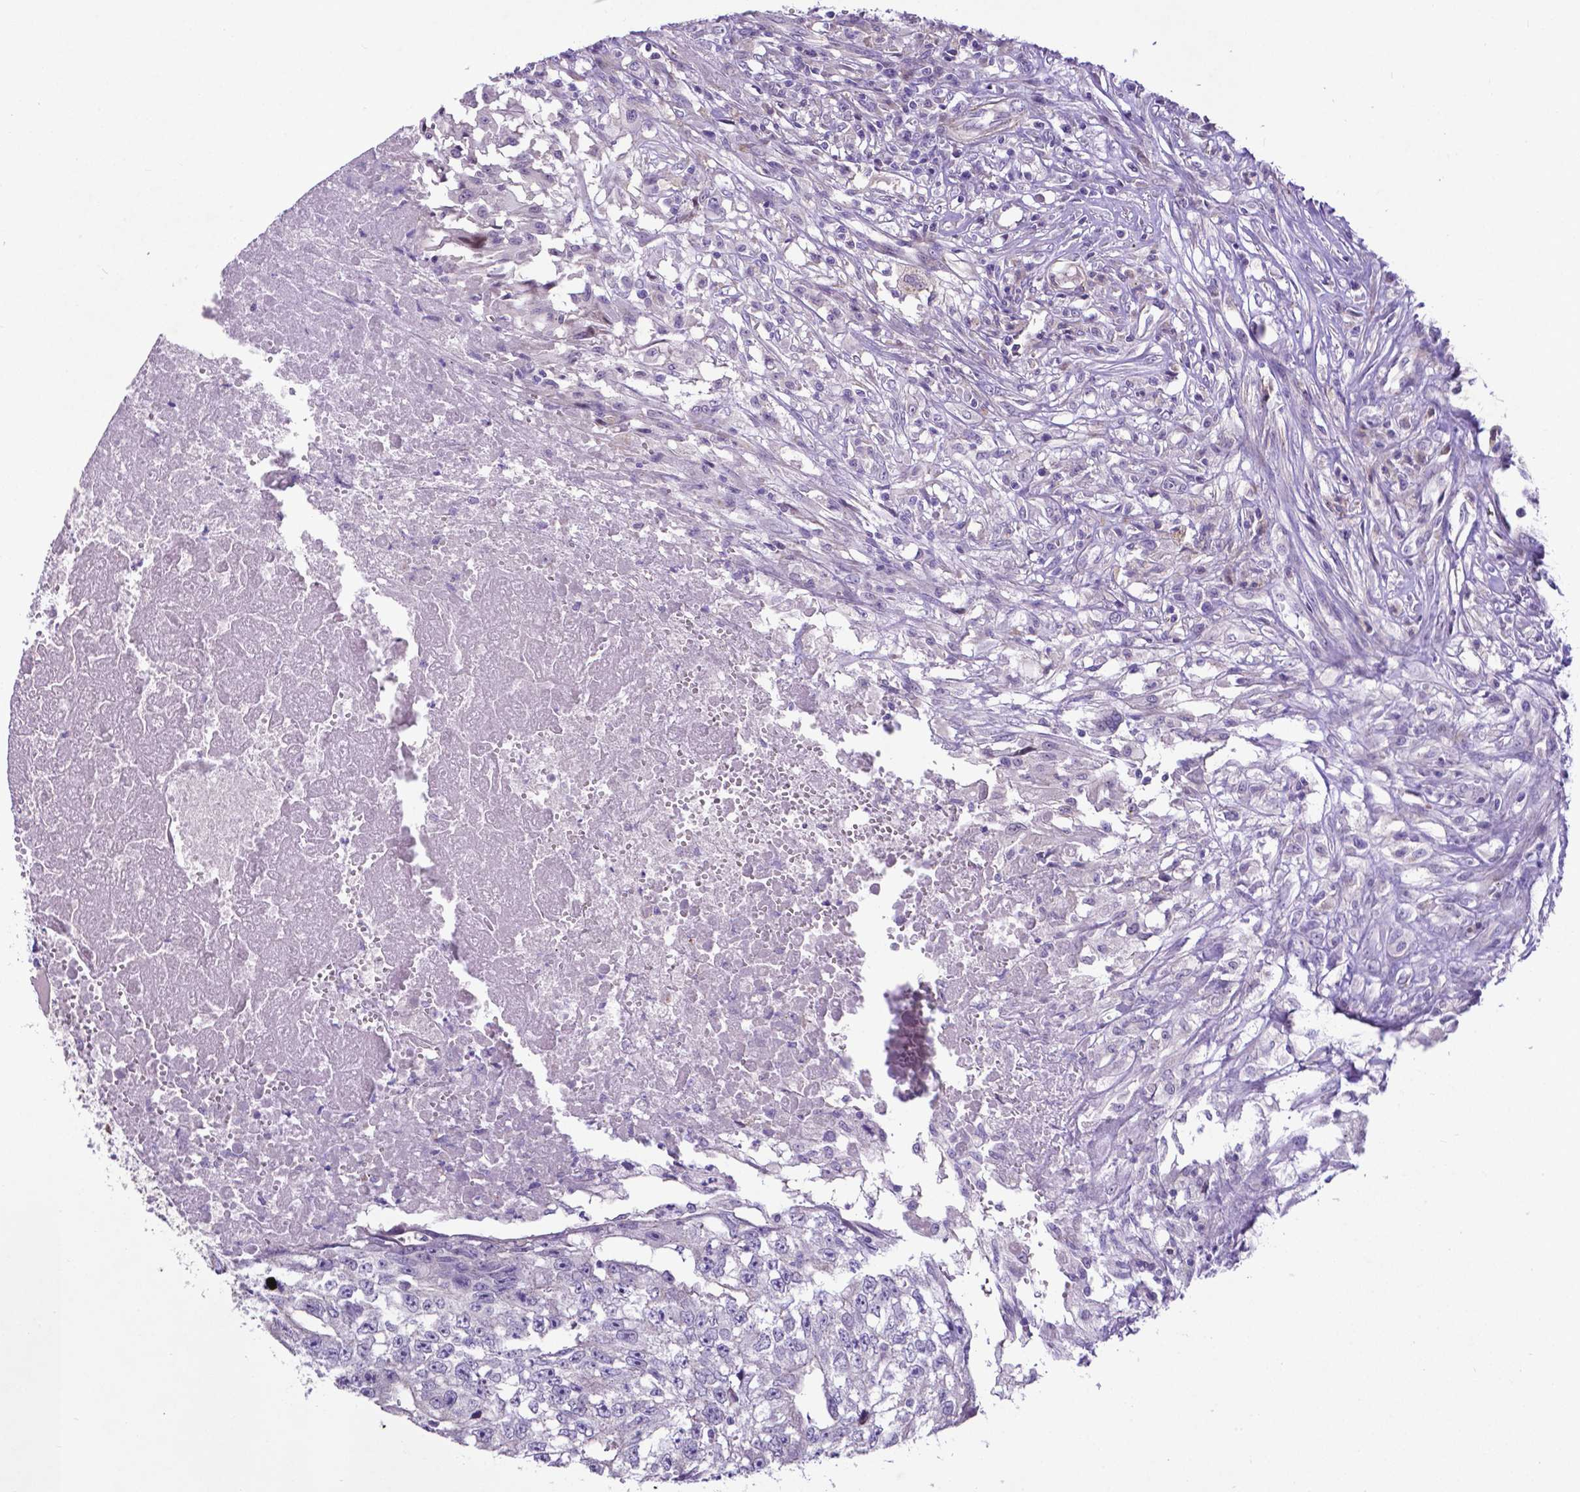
{"staining": {"intensity": "negative", "quantity": "none", "location": "none"}, "tissue": "testis cancer", "cell_type": "Tumor cells", "image_type": "cancer", "snomed": [{"axis": "morphology", "description": "Carcinoma, Embryonal, NOS"}, {"axis": "morphology", "description": "Teratoma, malignant, NOS"}, {"axis": "topography", "description": "Testis"}], "caption": "Immunohistochemistry of human testis embryonal carcinoma reveals no expression in tumor cells.", "gene": "PFKFB4", "patient": {"sex": "male", "age": 24}}